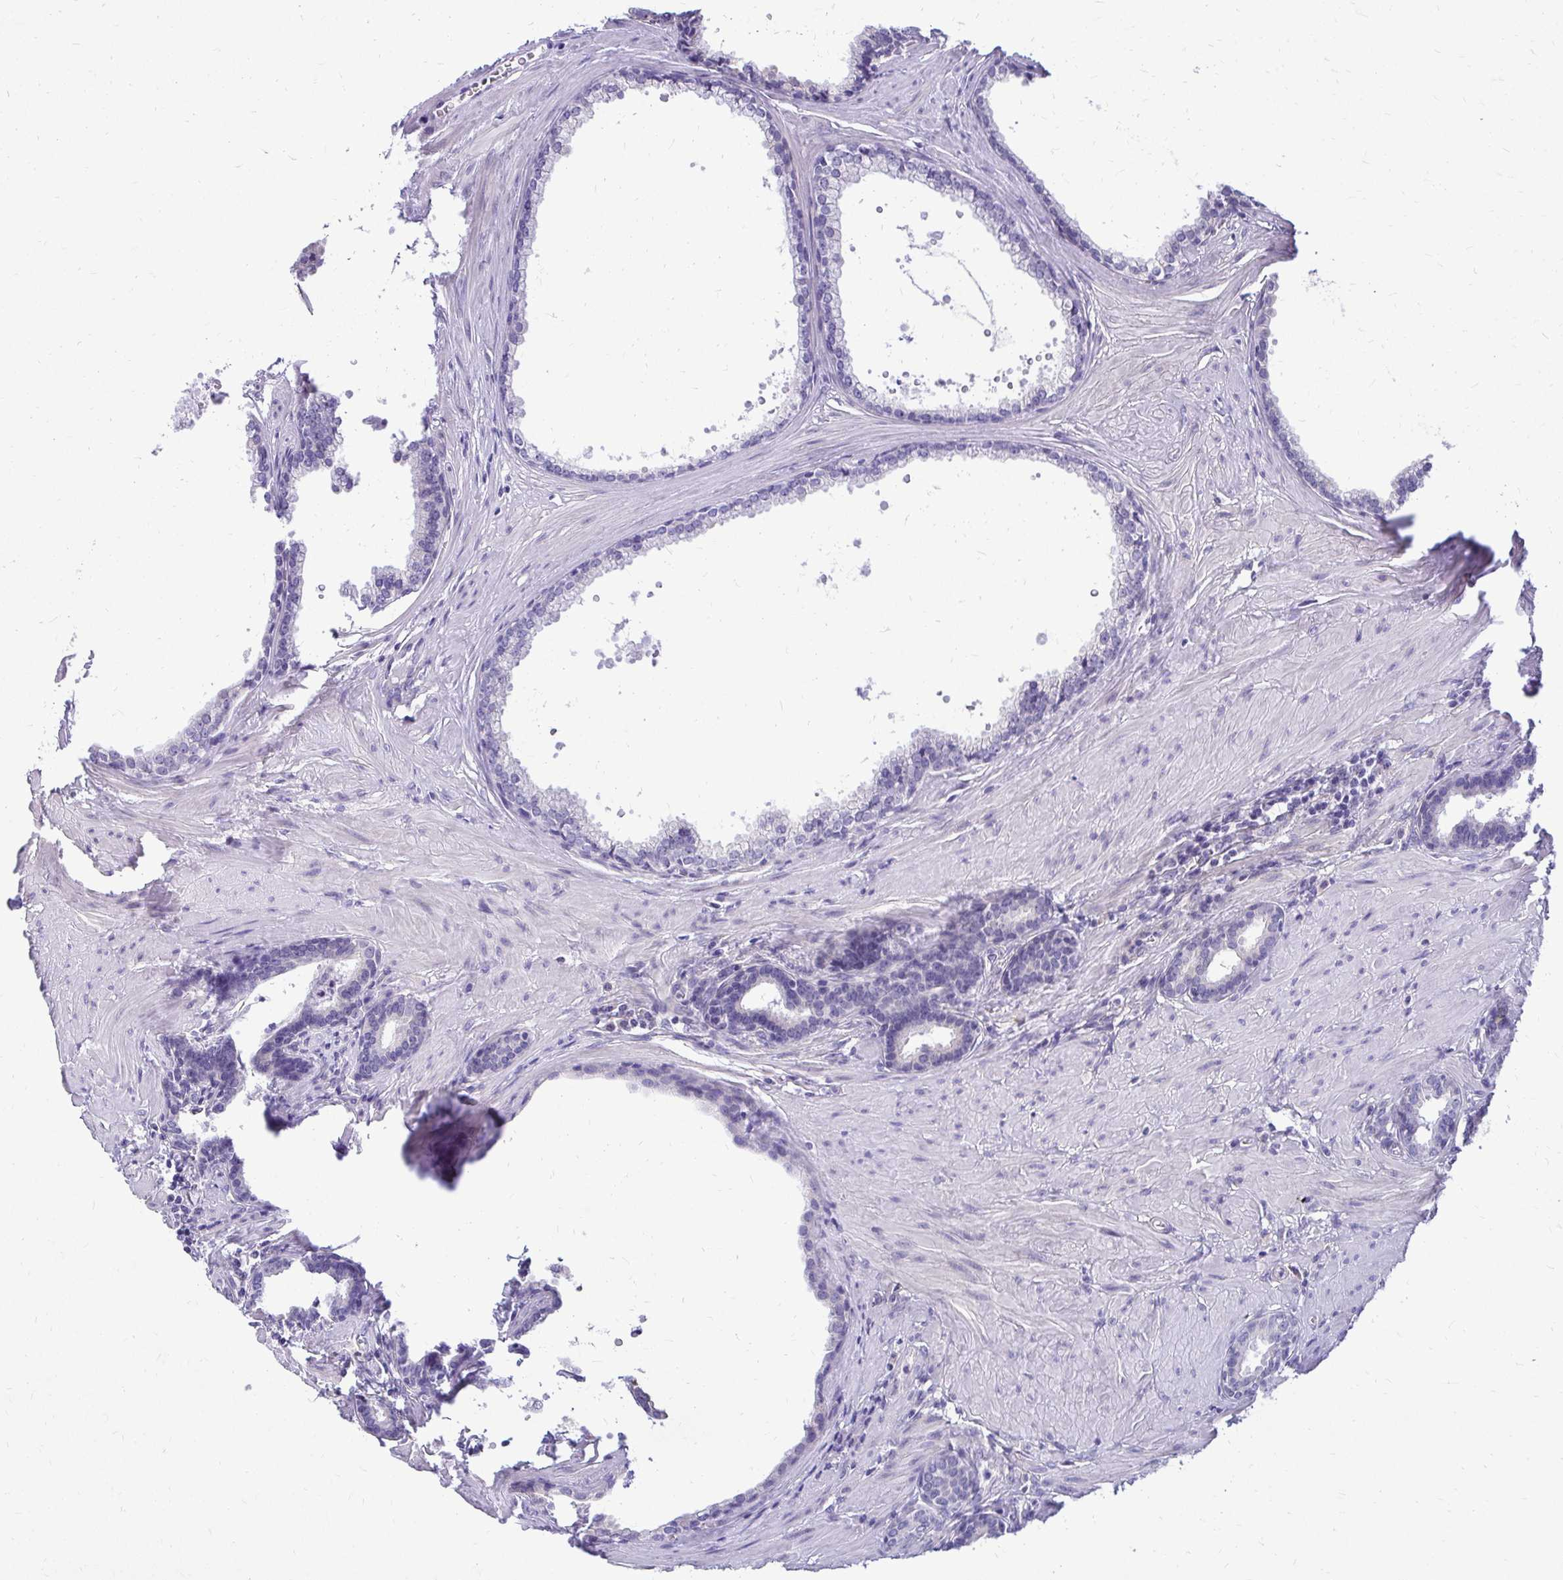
{"staining": {"intensity": "negative", "quantity": "none", "location": "none"}, "tissue": "prostate", "cell_type": "Glandular cells", "image_type": "normal", "snomed": [{"axis": "morphology", "description": "Normal tissue, NOS"}, {"axis": "topography", "description": "Prostate"}, {"axis": "topography", "description": "Peripheral nerve tissue"}], "caption": "The micrograph exhibits no staining of glandular cells in benign prostate.", "gene": "NIFK", "patient": {"sex": "male", "age": 55}}